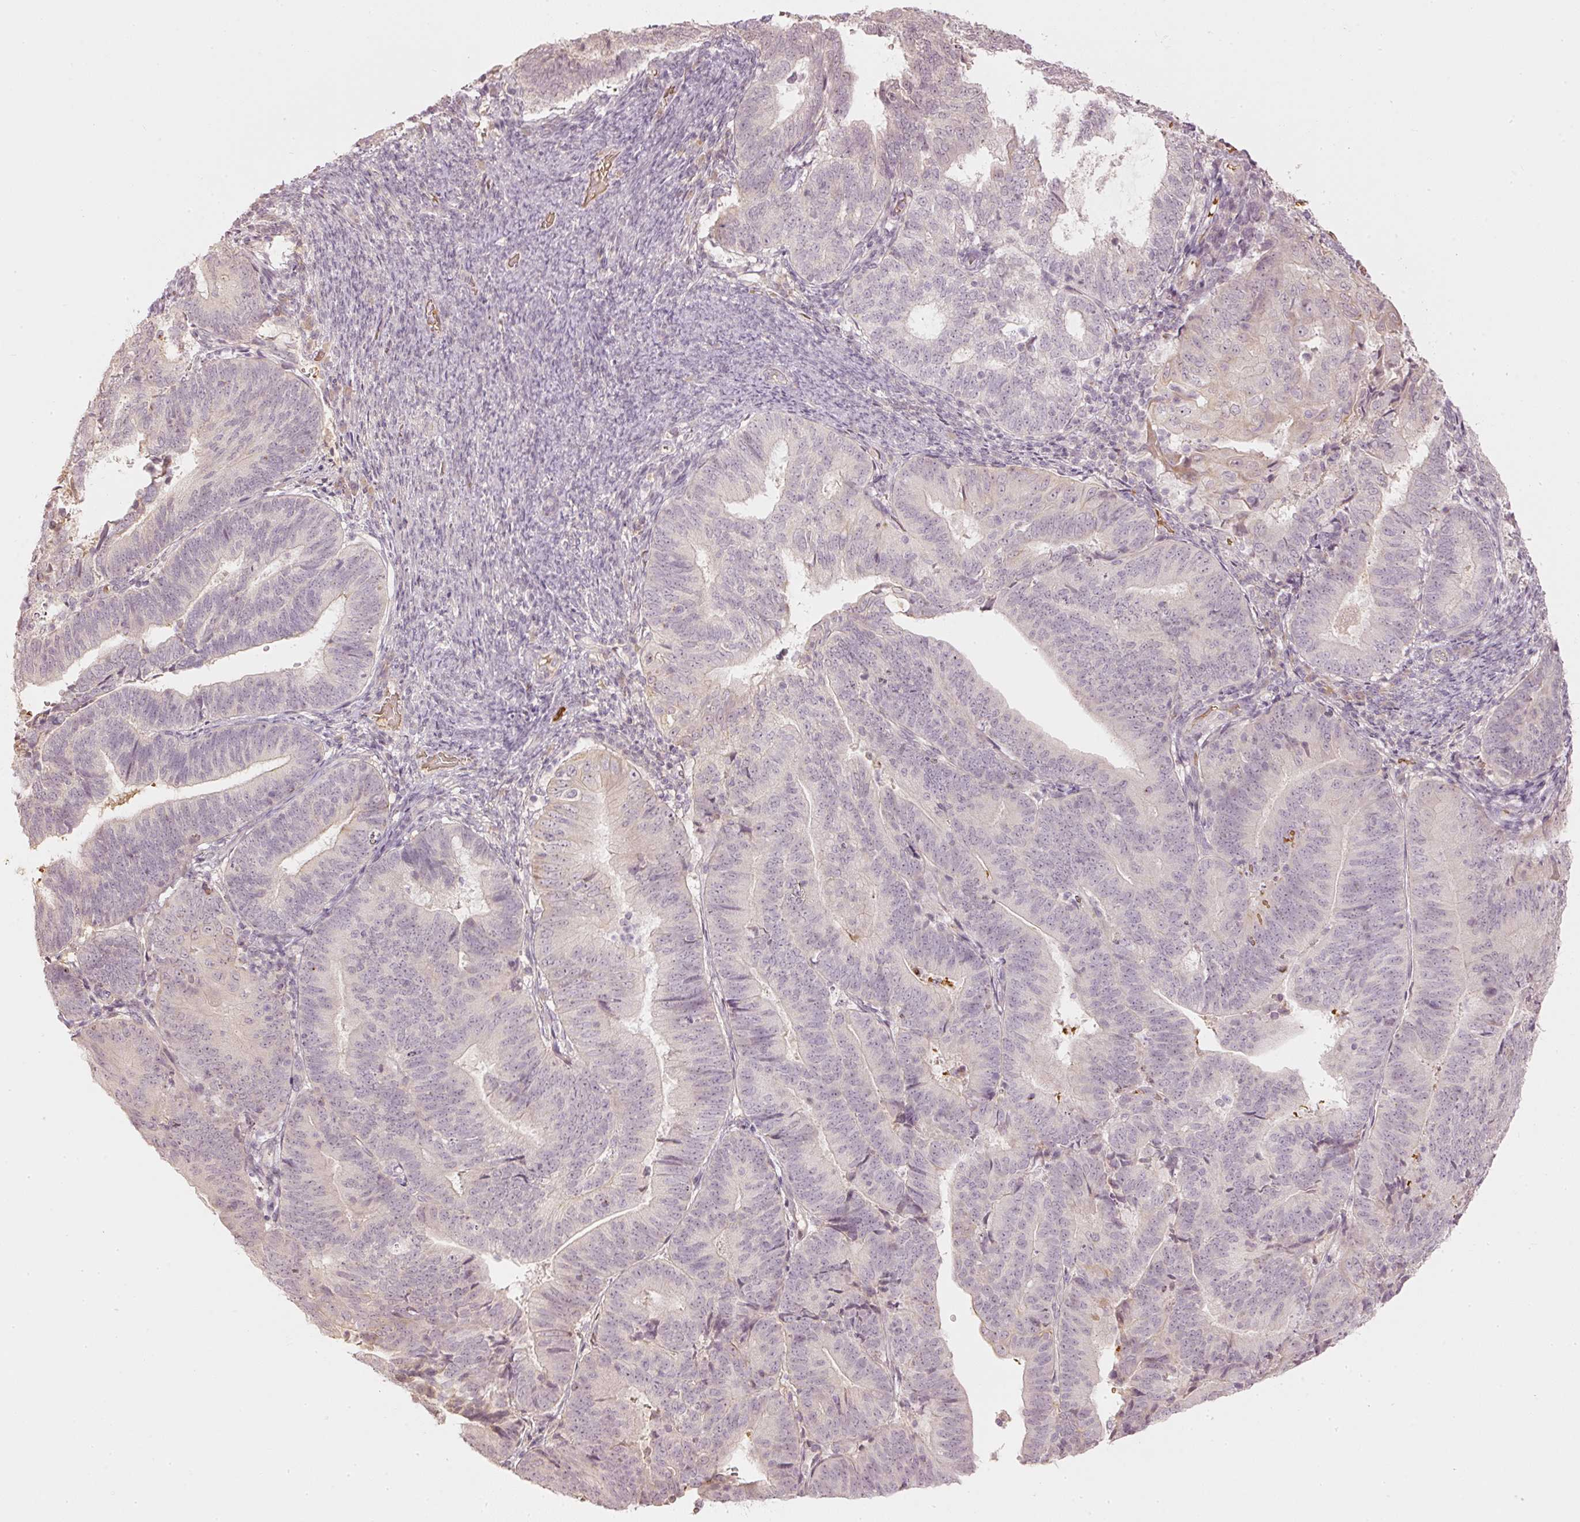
{"staining": {"intensity": "negative", "quantity": "none", "location": "none"}, "tissue": "endometrial cancer", "cell_type": "Tumor cells", "image_type": "cancer", "snomed": [{"axis": "morphology", "description": "Adenocarcinoma, NOS"}, {"axis": "topography", "description": "Endometrium"}], "caption": "There is no significant expression in tumor cells of endometrial cancer.", "gene": "GZMA", "patient": {"sex": "female", "age": 70}}